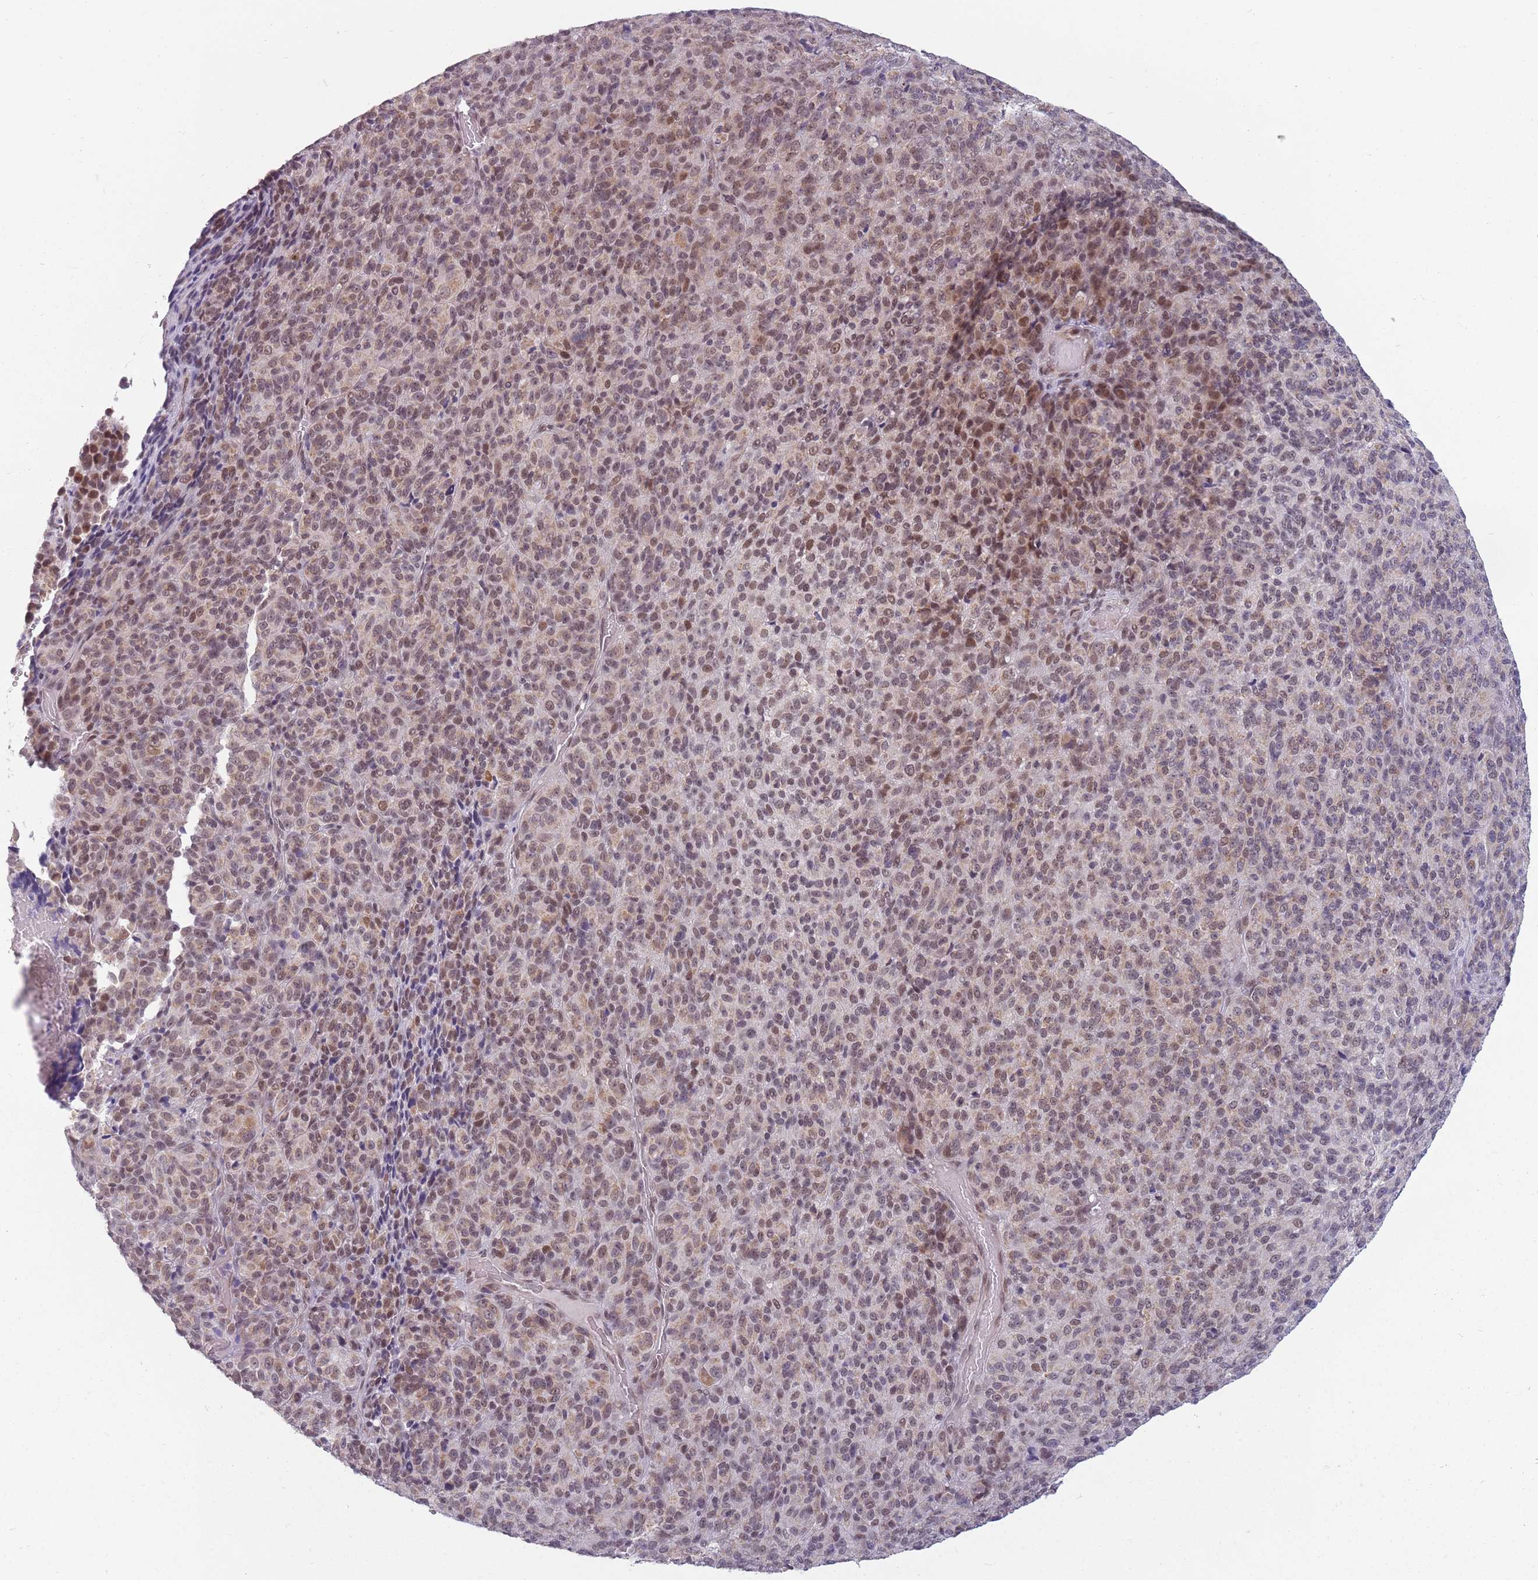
{"staining": {"intensity": "moderate", "quantity": "25%-75%", "location": "cytoplasmic/membranous,nuclear"}, "tissue": "melanoma", "cell_type": "Tumor cells", "image_type": "cancer", "snomed": [{"axis": "morphology", "description": "Malignant melanoma, Metastatic site"}, {"axis": "topography", "description": "Brain"}], "caption": "This is a photomicrograph of IHC staining of malignant melanoma (metastatic site), which shows moderate expression in the cytoplasmic/membranous and nuclear of tumor cells.", "gene": "ZNF574", "patient": {"sex": "female", "age": 56}}